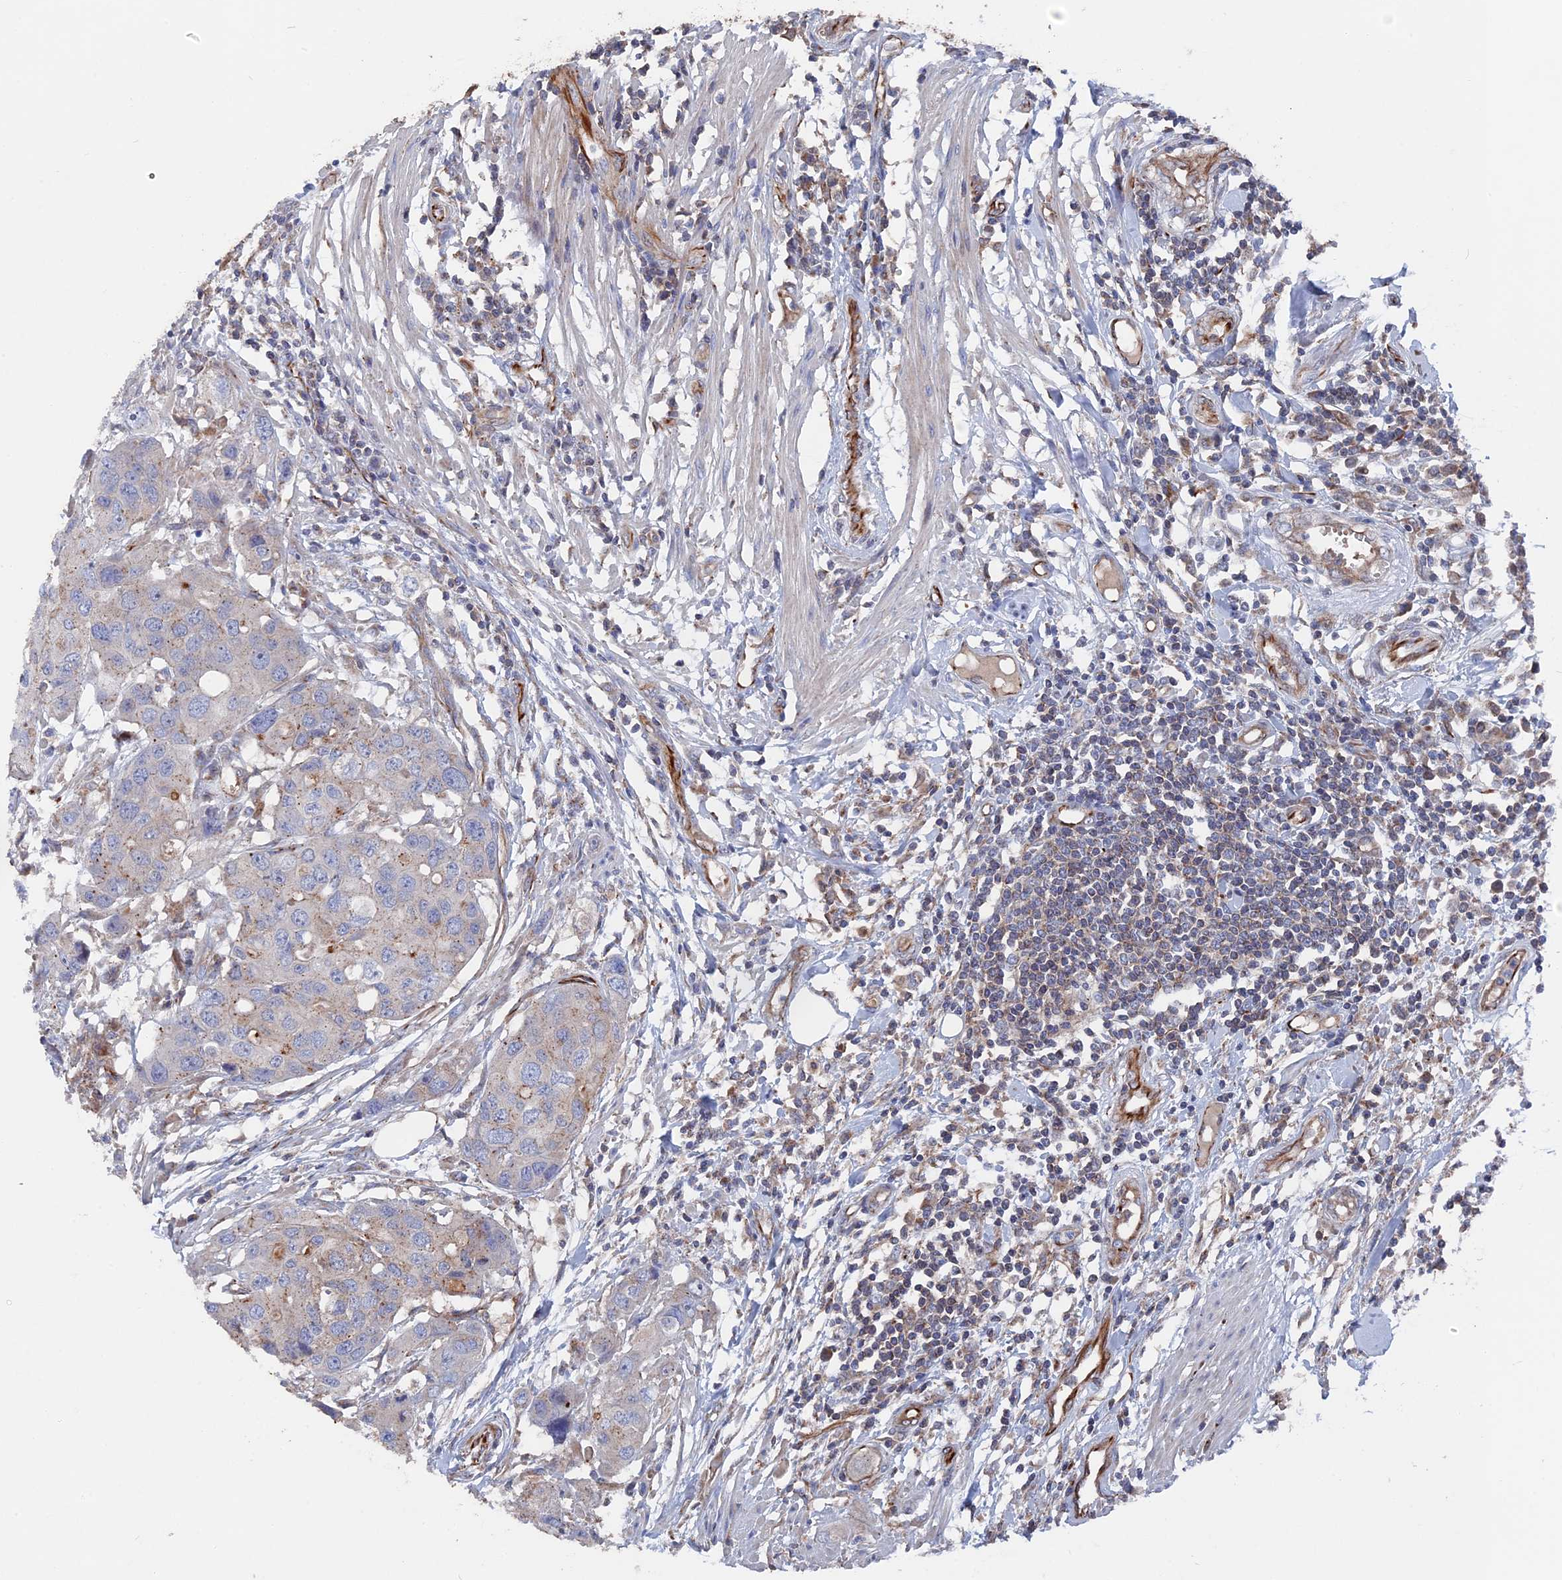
{"staining": {"intensity": "weak", "quantity": "<25%", "location": "cytoplasmic/membranous"}, "tissue": "colorectal cancer", "cell_type": "Tumor cells", "image_type": "cancer", "snomed": [{"axis": "morphology", "description": "Adenocarcinoma, NOS"}, {"axis": "topography", "description": "Colon"}], "caption": "An immunohistochemistry (IHC) image of colorectal cancer is shown. There is no staining in tumor cells of colorectal cancer.", "gene": "SMG9", "patient": {"sex": "male", "age": 77}}